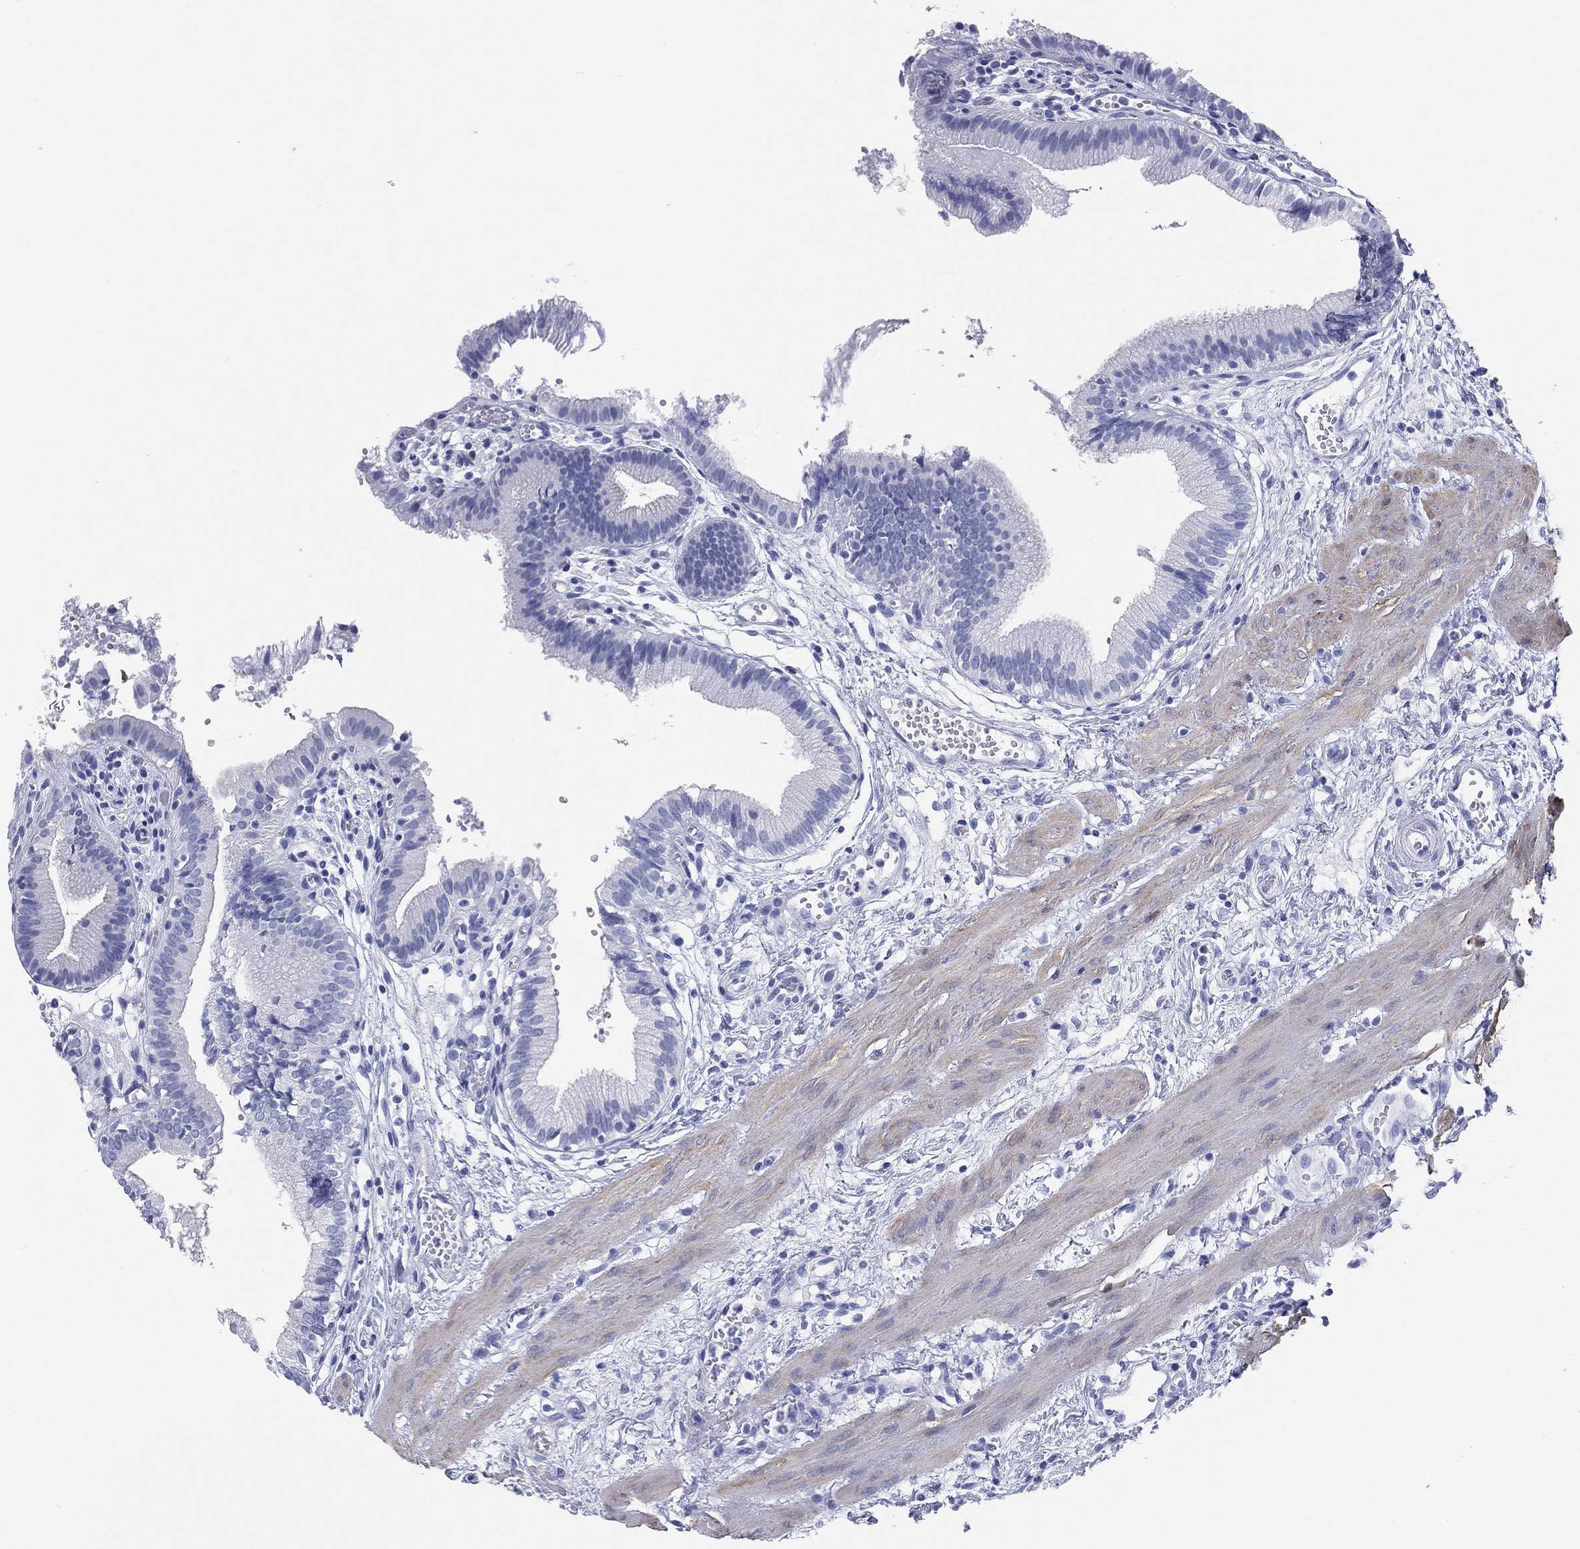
{"staining": {"intensity": "negative", "quantity": "none", "location": "none"}, "tissue": "gallbladder", "cell_type": "Glandular cells", "image_type": "normal", "snomed": [{"axis": "morphology", "description": "Normal tissue, NOS"}, {"axis": "topography", "description": "Gallbladder"}], "caption": "A high-resolution histopathology image shows immunohistochemistry (IHC) staining of normal gallbladder, which displays no significant expression in glandular cells.", "gene": "CD79A", "patient": {"sex": "female", "age": 24}}